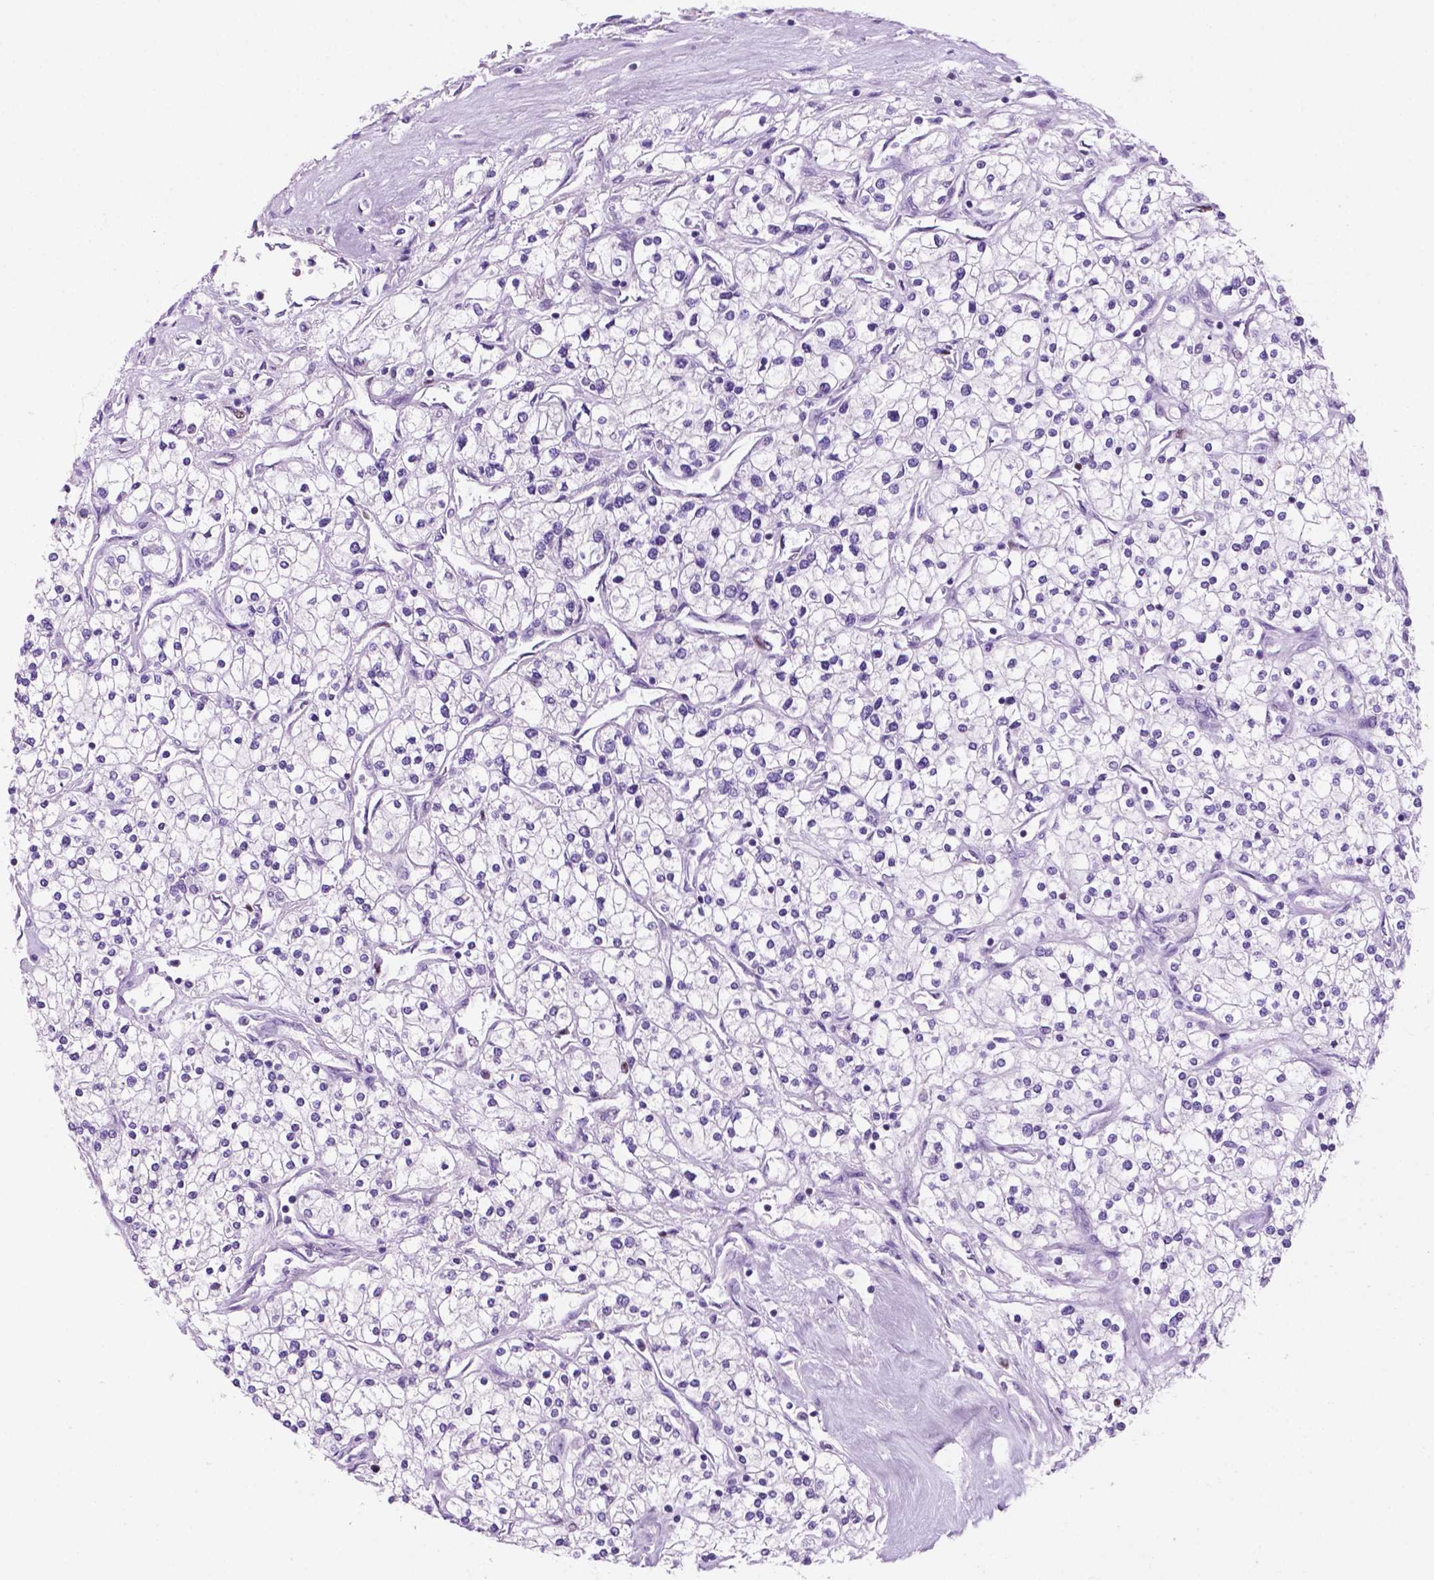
{"staining": {"intensity": "moderate", "quantity": "<25%", "location": "nuclear"}, "tissue": "renal cancer", "cell_type": "Tumor cells", "image_type": "cancer", "snomed": [{"axis": "morphology", "description": "Adenocarcinoma, NOS"}, {"axis": "topography", "description": "Kidney"}], "caption": "Brown immunohistochemical staining in renal cancer reveals moderate nuclear staining in about <25% of tumor cells.", "gene": "NCAPH2", "patient": {"sex": "male", "age": 80}}